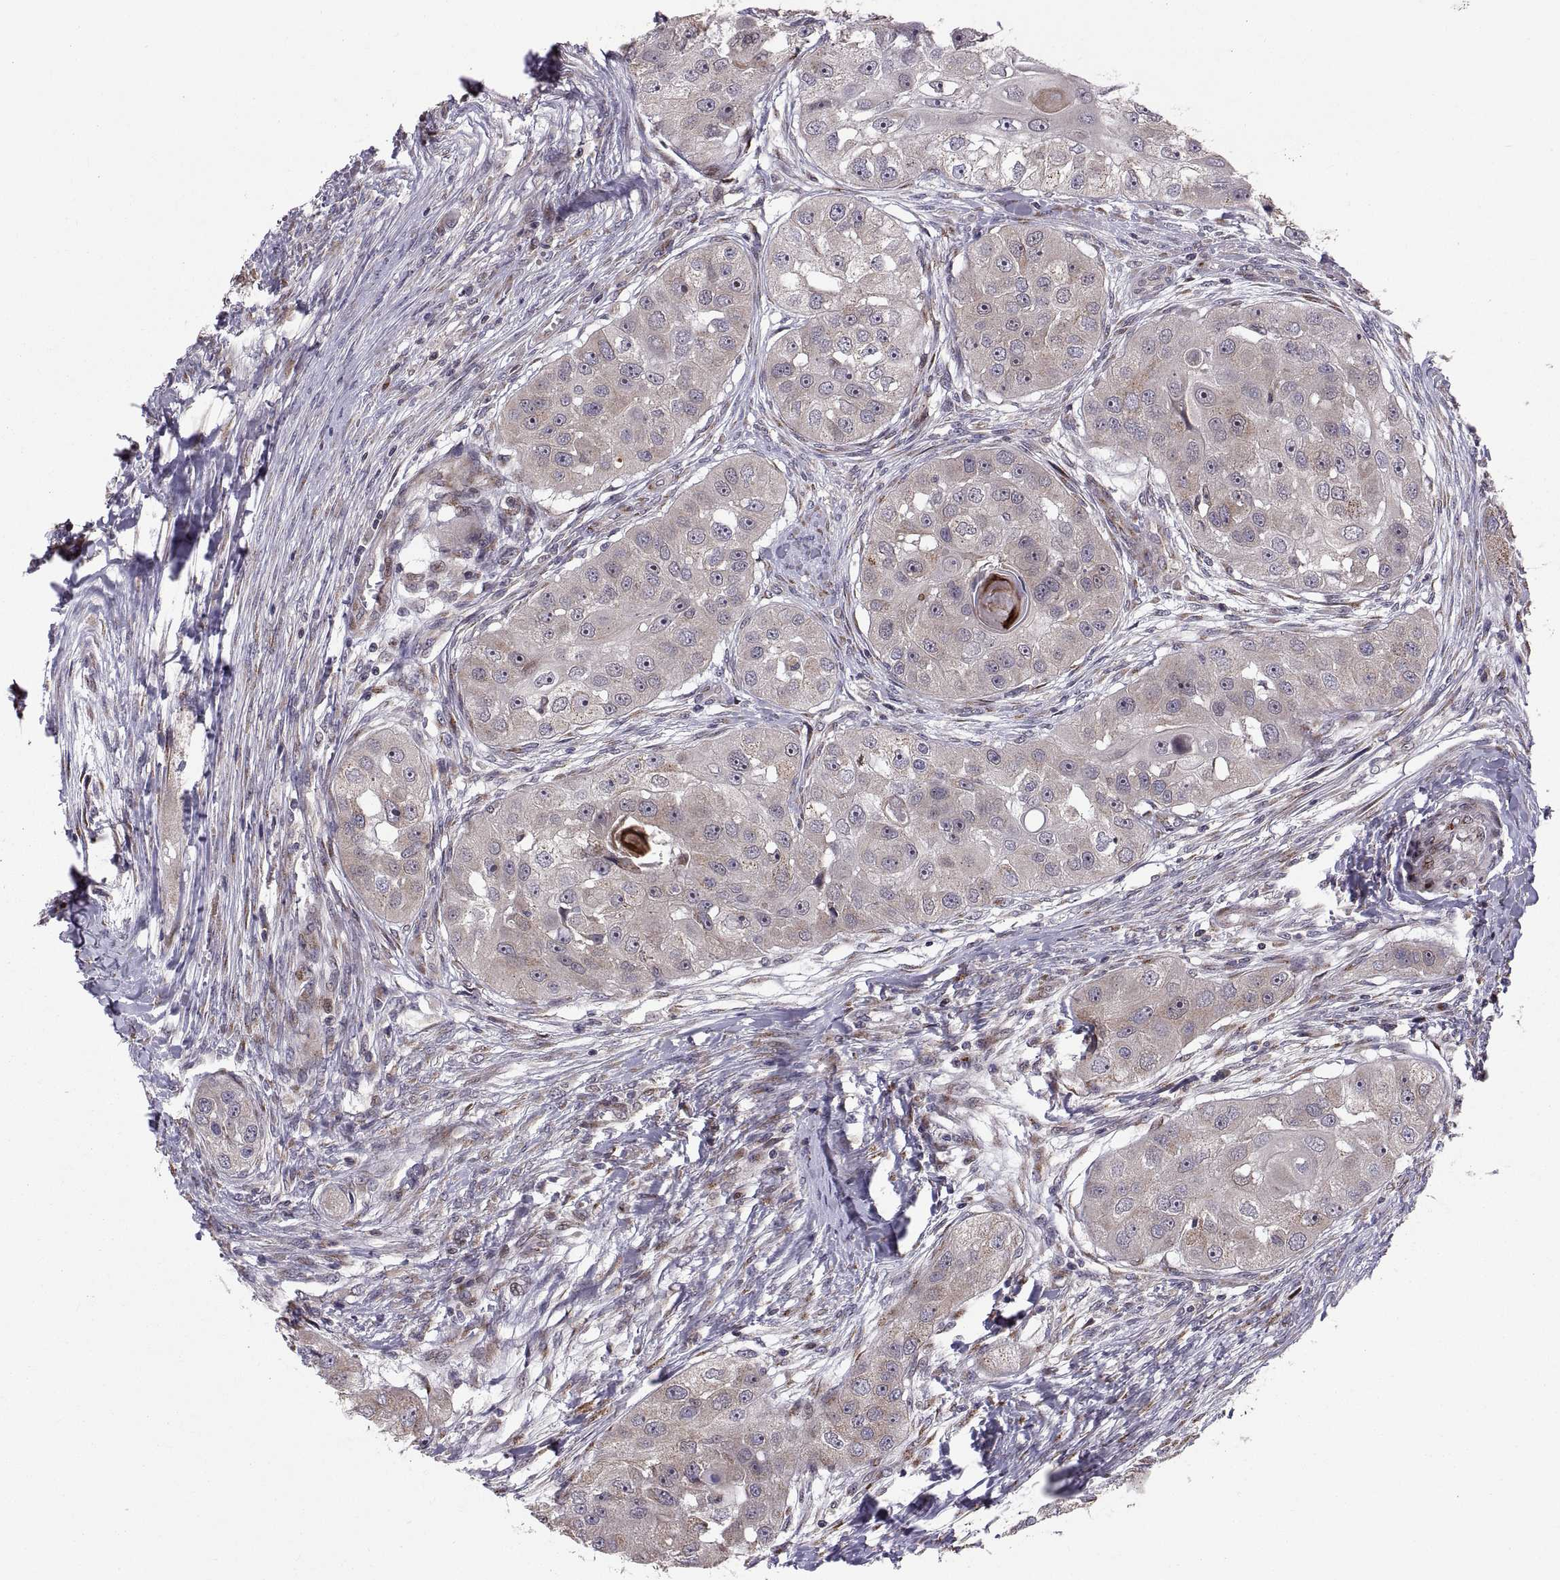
{"staining": {"intensity": "negative", "quantity": "none", "location": "none"}, "tissue": "head and neck cancer", "cell_type": "Tumor cells", "image_type": "cancer", "snomed": [{"axis": "morphology", "description": "Squamous cell carcinoma, NOS"}, {"axis": "topography", "description": "Head-Neck"}], "caption": "Human head and neck cancer stained for a protein using immunohistochemistry (IHC) demonstrates no expression in tumor cells.", "gene": "TESC", "patient": {"sex": "male", "age": 51}}